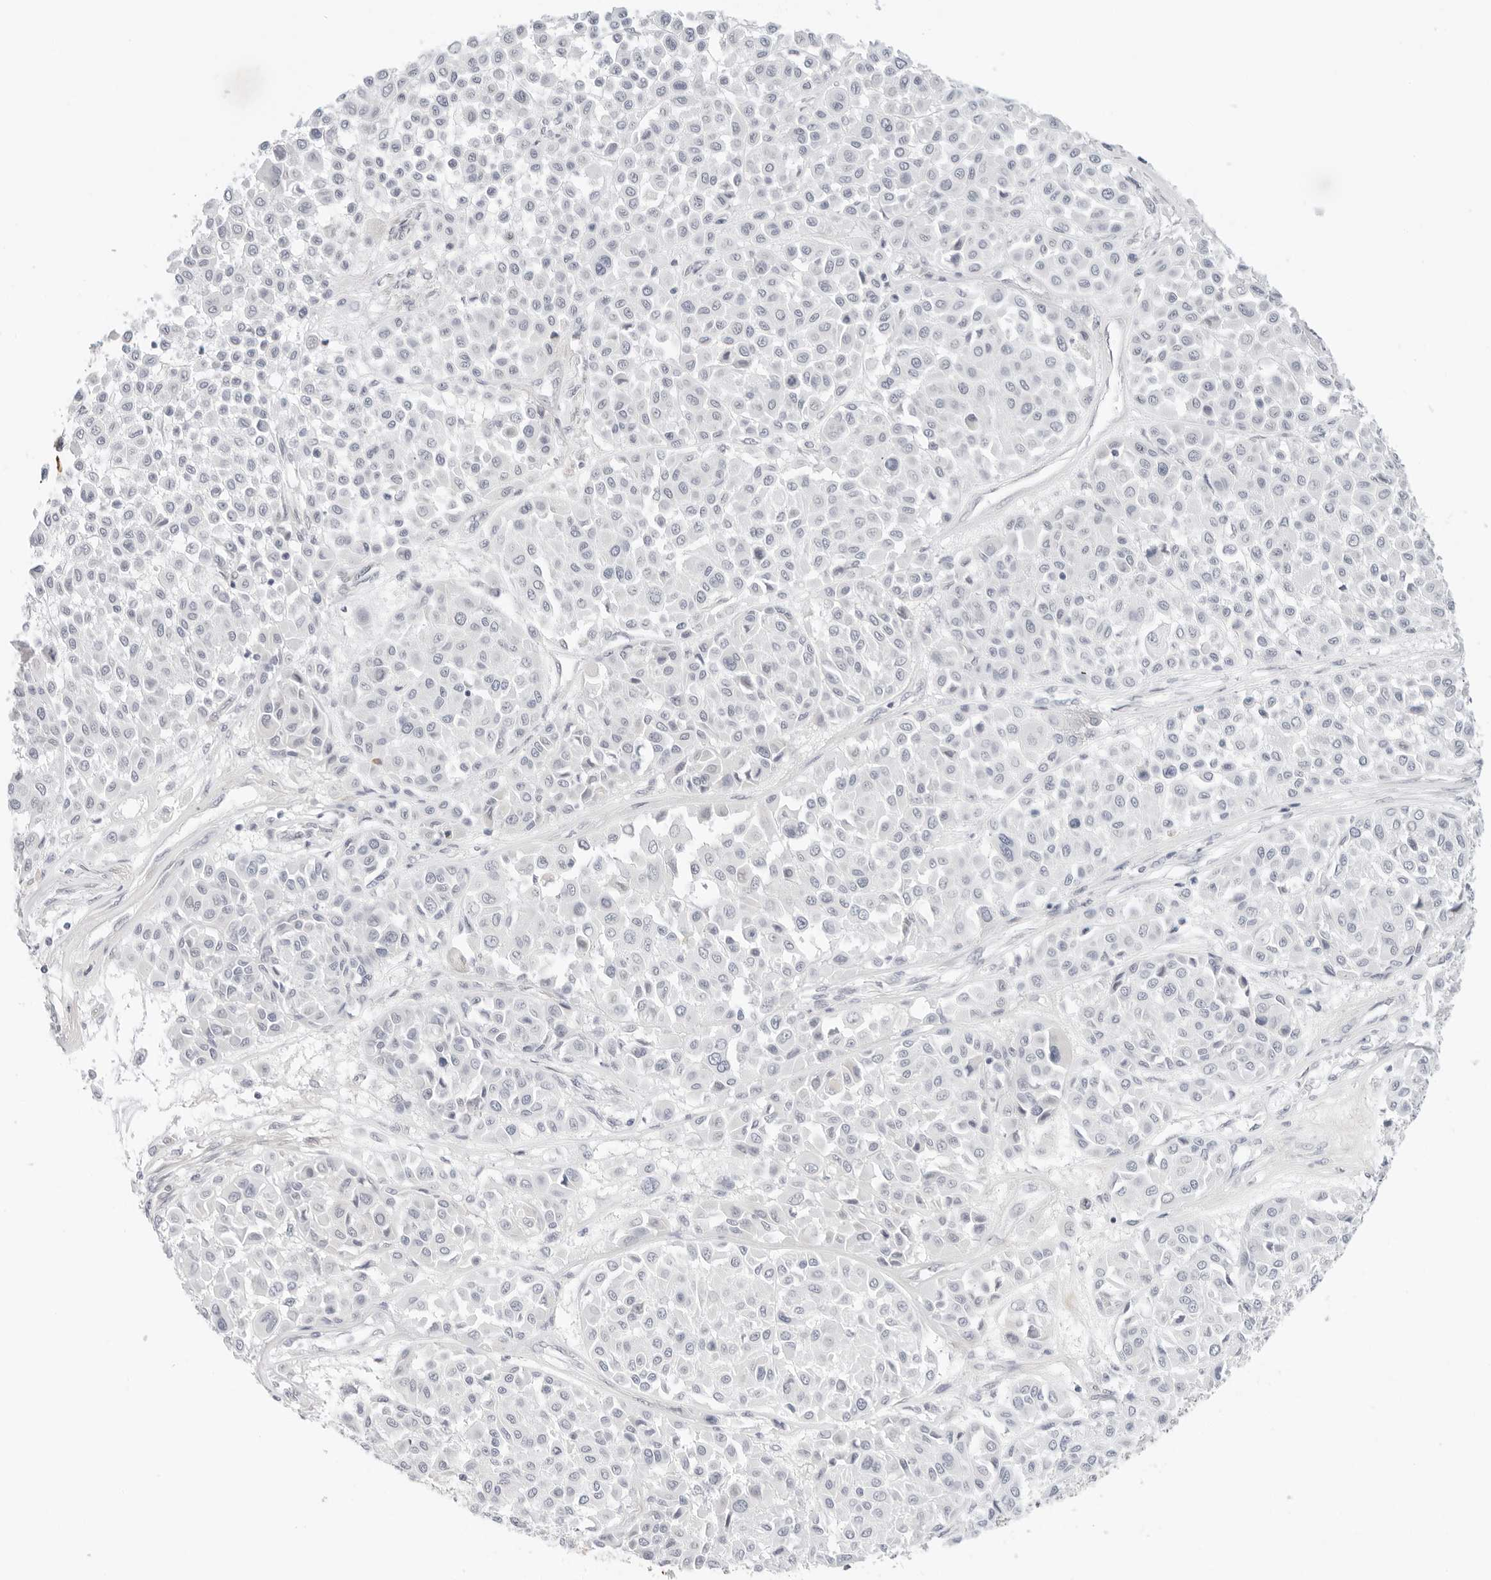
{"staining": {"intensity": "strong", "quantity": "25%-75%", "location": "cytoplasmic/membranous"}, "tissue": "melanoma", "cell_type": "Tumor cells", "image_type": "cancer", "snomed": [{"axis": "morphology", "description": "Malignant melanoma, Metastatic site"}, {"axis": "topography", "description": "Soft tissue"}], "caption": "Immunohistochemical staining of human malignant melanoma (metastatic site) shows high levels of strong cytoplasmic/membranous protein staining in about 25%-75% of tumor cells.", "gene": "RC3H1", "patient": {"sex": "male", "age": 41}}